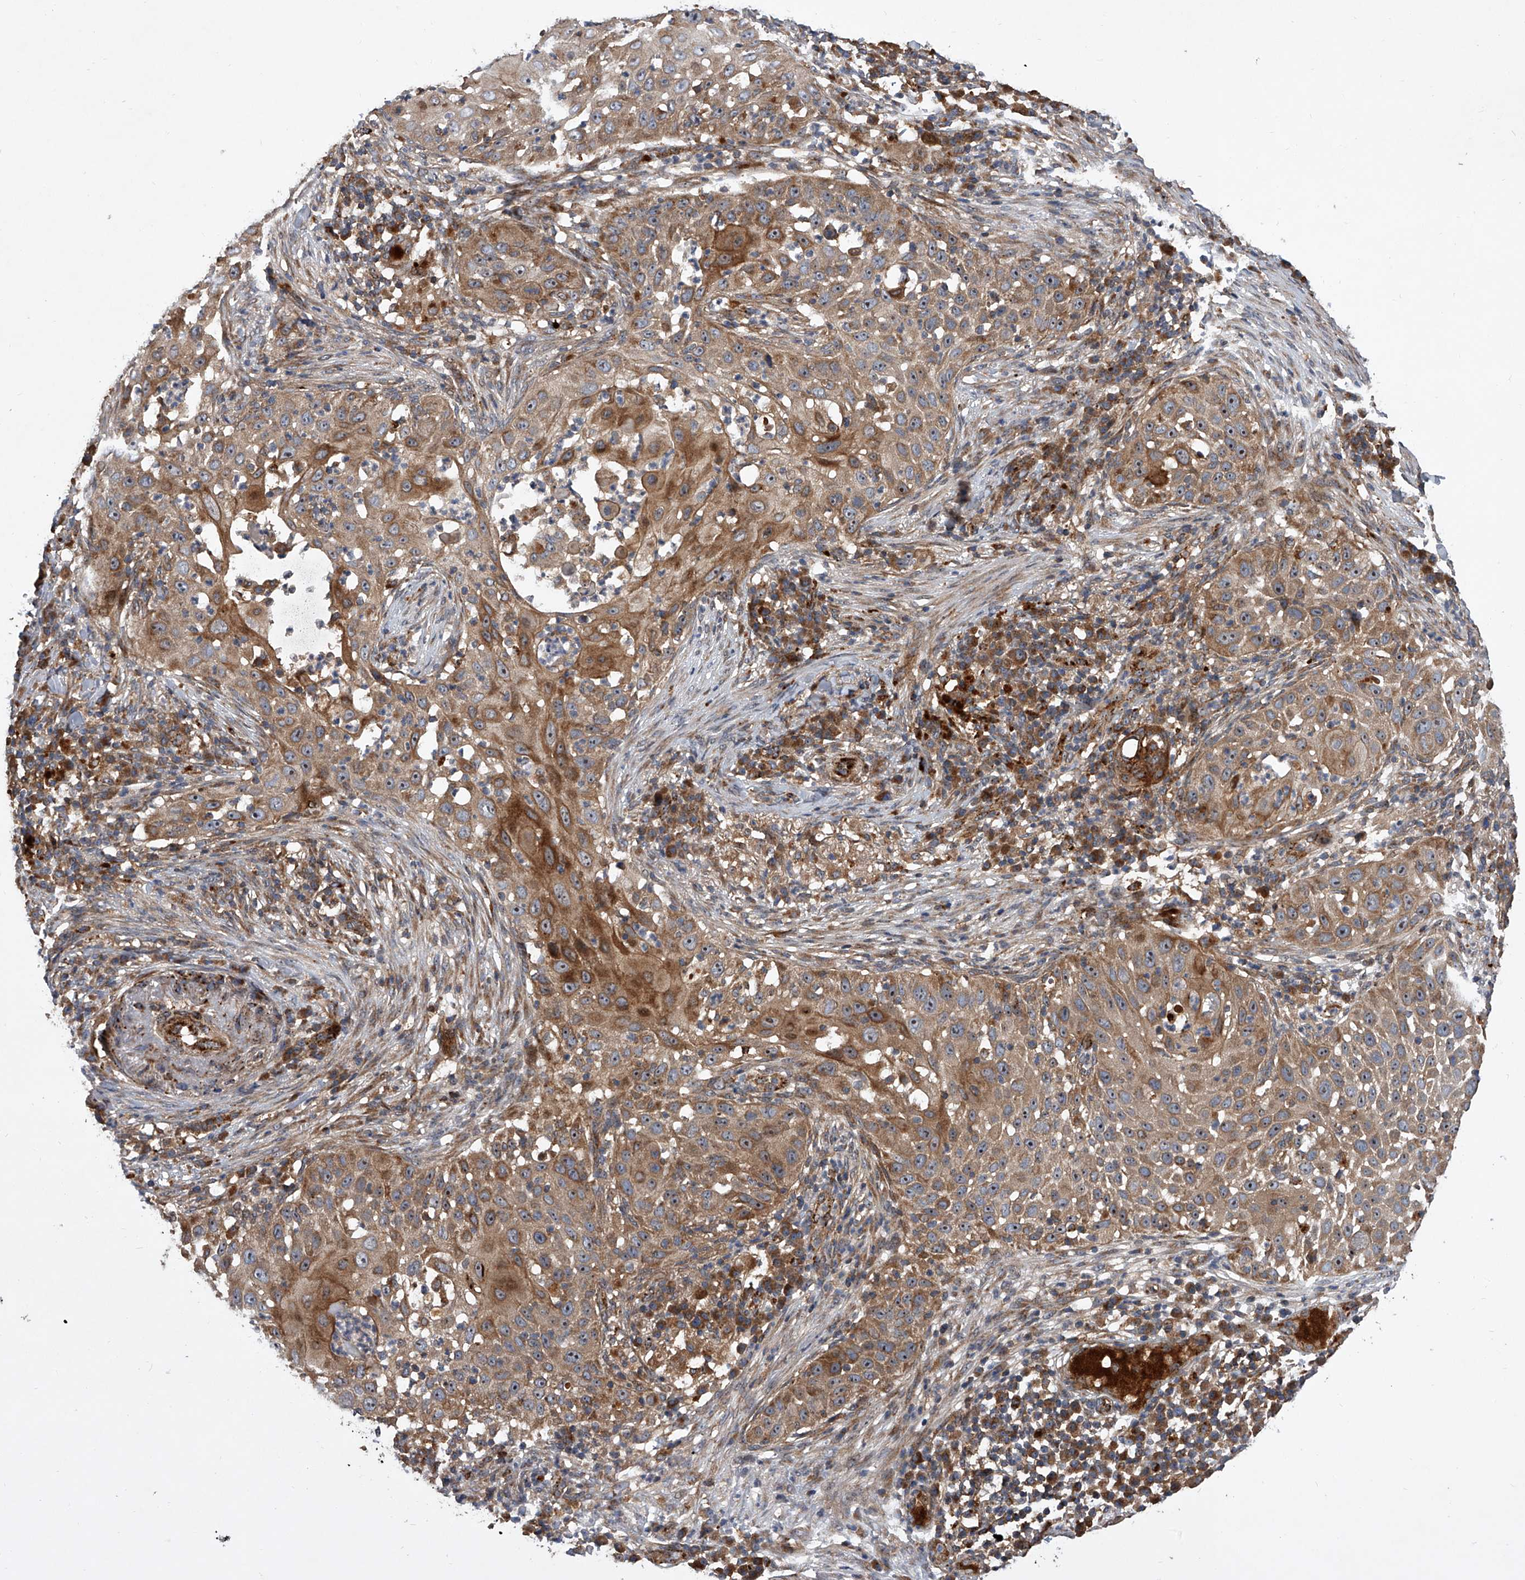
{"staining": {"intensity": "moderate", "quantity": ">75%", "location": "cytoplasmic/membranous"}, "tissue": "skin cancer", "cell_type": "Tumor cells", "image_type": "cancer", "snomed": [{"axis": "morphology", "description": "Squamous cell carcinoma, NOS"}, {"axis": "topography", "description": "Skin"}], "caption": "Immunohistochemical staining of human squamous cell carcinoma (skin) shows moderate cytoplasmic/membranous protein positivity in approximately >75% of tumor cells. Using DAB (brown) and hematoxylin (blue) stains, captured at high magnification using brightfield microscopy.", "gene": "USP47", "patient": {"sex": "female", "age": 44}}